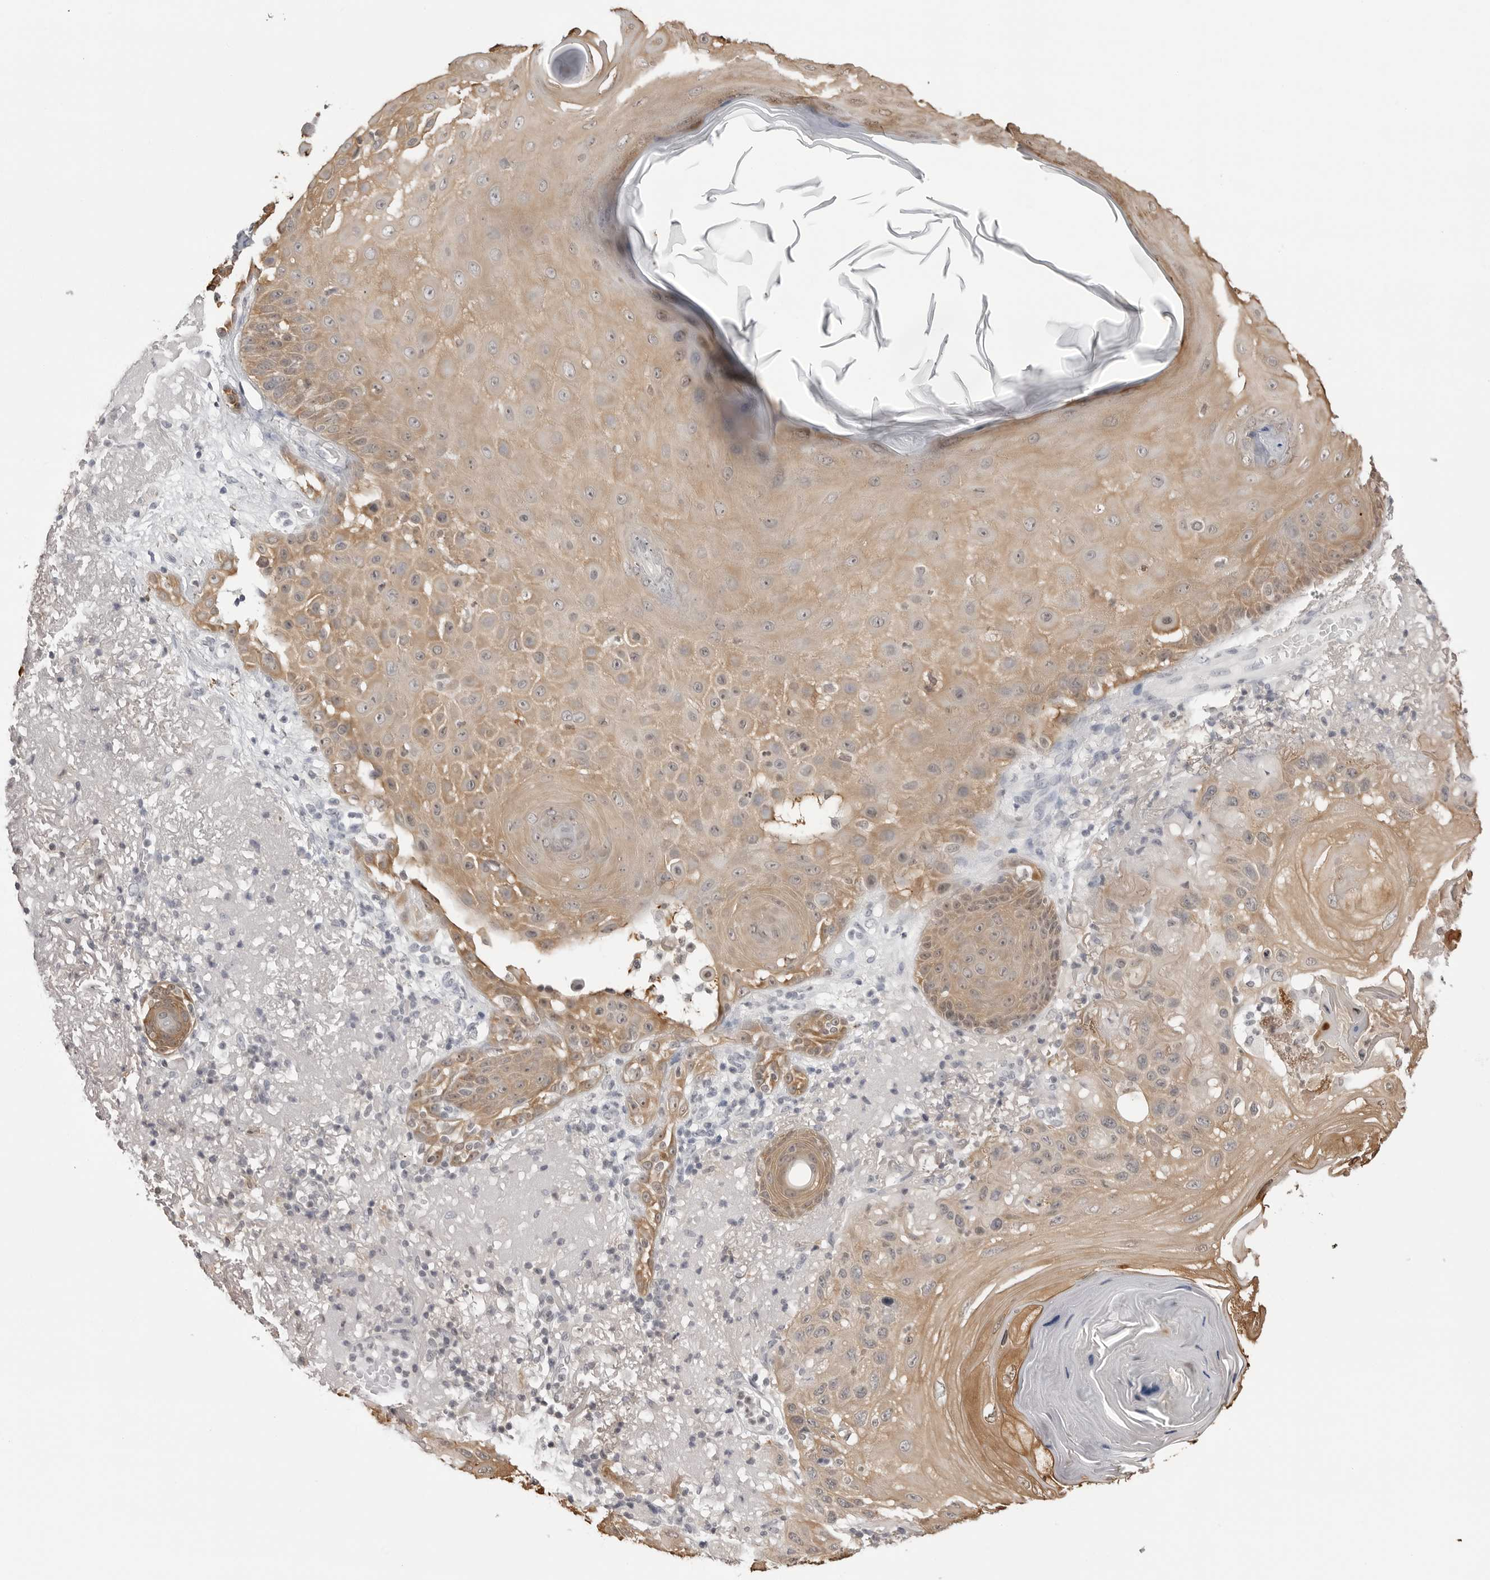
{"staining": {"intensity": "weak", "quantity": ">75%", "location": "cytoplasmic/membranous,nuclear"}, "tissue": "skin cancer", "cell_type": "Tumor cells", "image_type": "cancer", "snomed": [{"axis": "morphology", "description": "Normal tissue, NOS"}, {"axis": "morphology", "description": "Squamous cell carcinoma, NOS"}, {"axis": "topography", "description": "Skin"}], "caption": "Immunohistochemistry image of neoplastic tissue: human squamous cell carcinoma (skin) stained using IHC shows low levels of weak protein expression localized specifically in the cytoplasmic/membranous and nuclear of tumor cells, appearing as a cytoplasmic/membranous and nuclear brown color.", "gene": "YWHAG", "patient": {"sex": "female", "age": 96}}